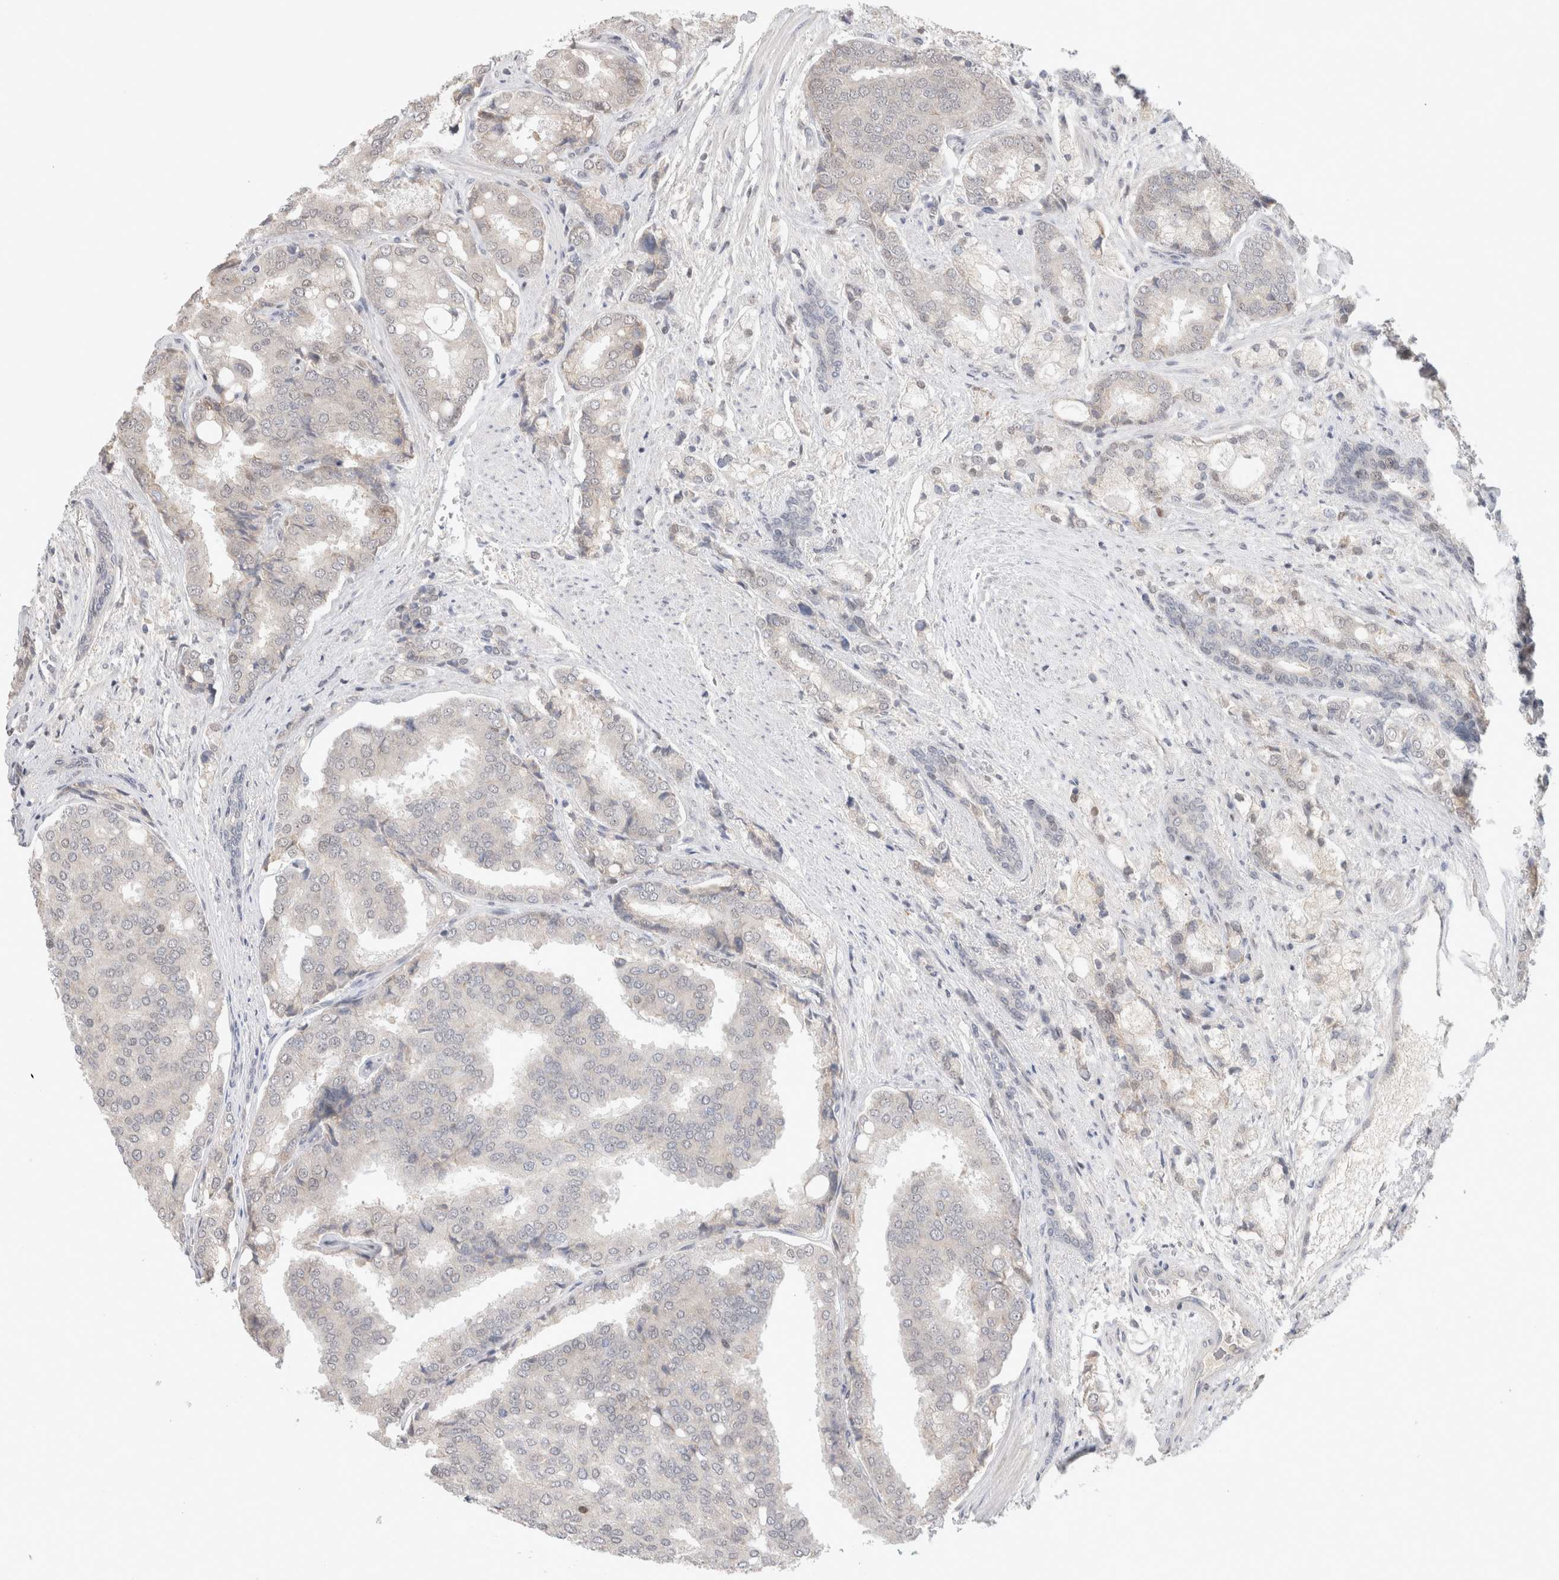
{"staining": {"intensity": "negative", "quantity": "none", "location": "none"}, "tissue": "prostate cancer", "cell_type": "Tumor cells", "image_type": "cancer", "snomed": [{"axis": "morphology", "description": "Adenocarcinoma, High grade"}, {"axis": "topography", "description": "Prostate"}], "caption": "High power microscopy image of an IHC micrograph of high-grade adenocarcinoma (prostate), revealing no significant staining in tumor cells. The staining was performed using DAB to visualize the protein expression in brown, while the nuclei were stained in blue with hematoxylin (Magnification: 20x).", "gene": "SYDE2", "patient": {"sex": "male", "age": 50}}